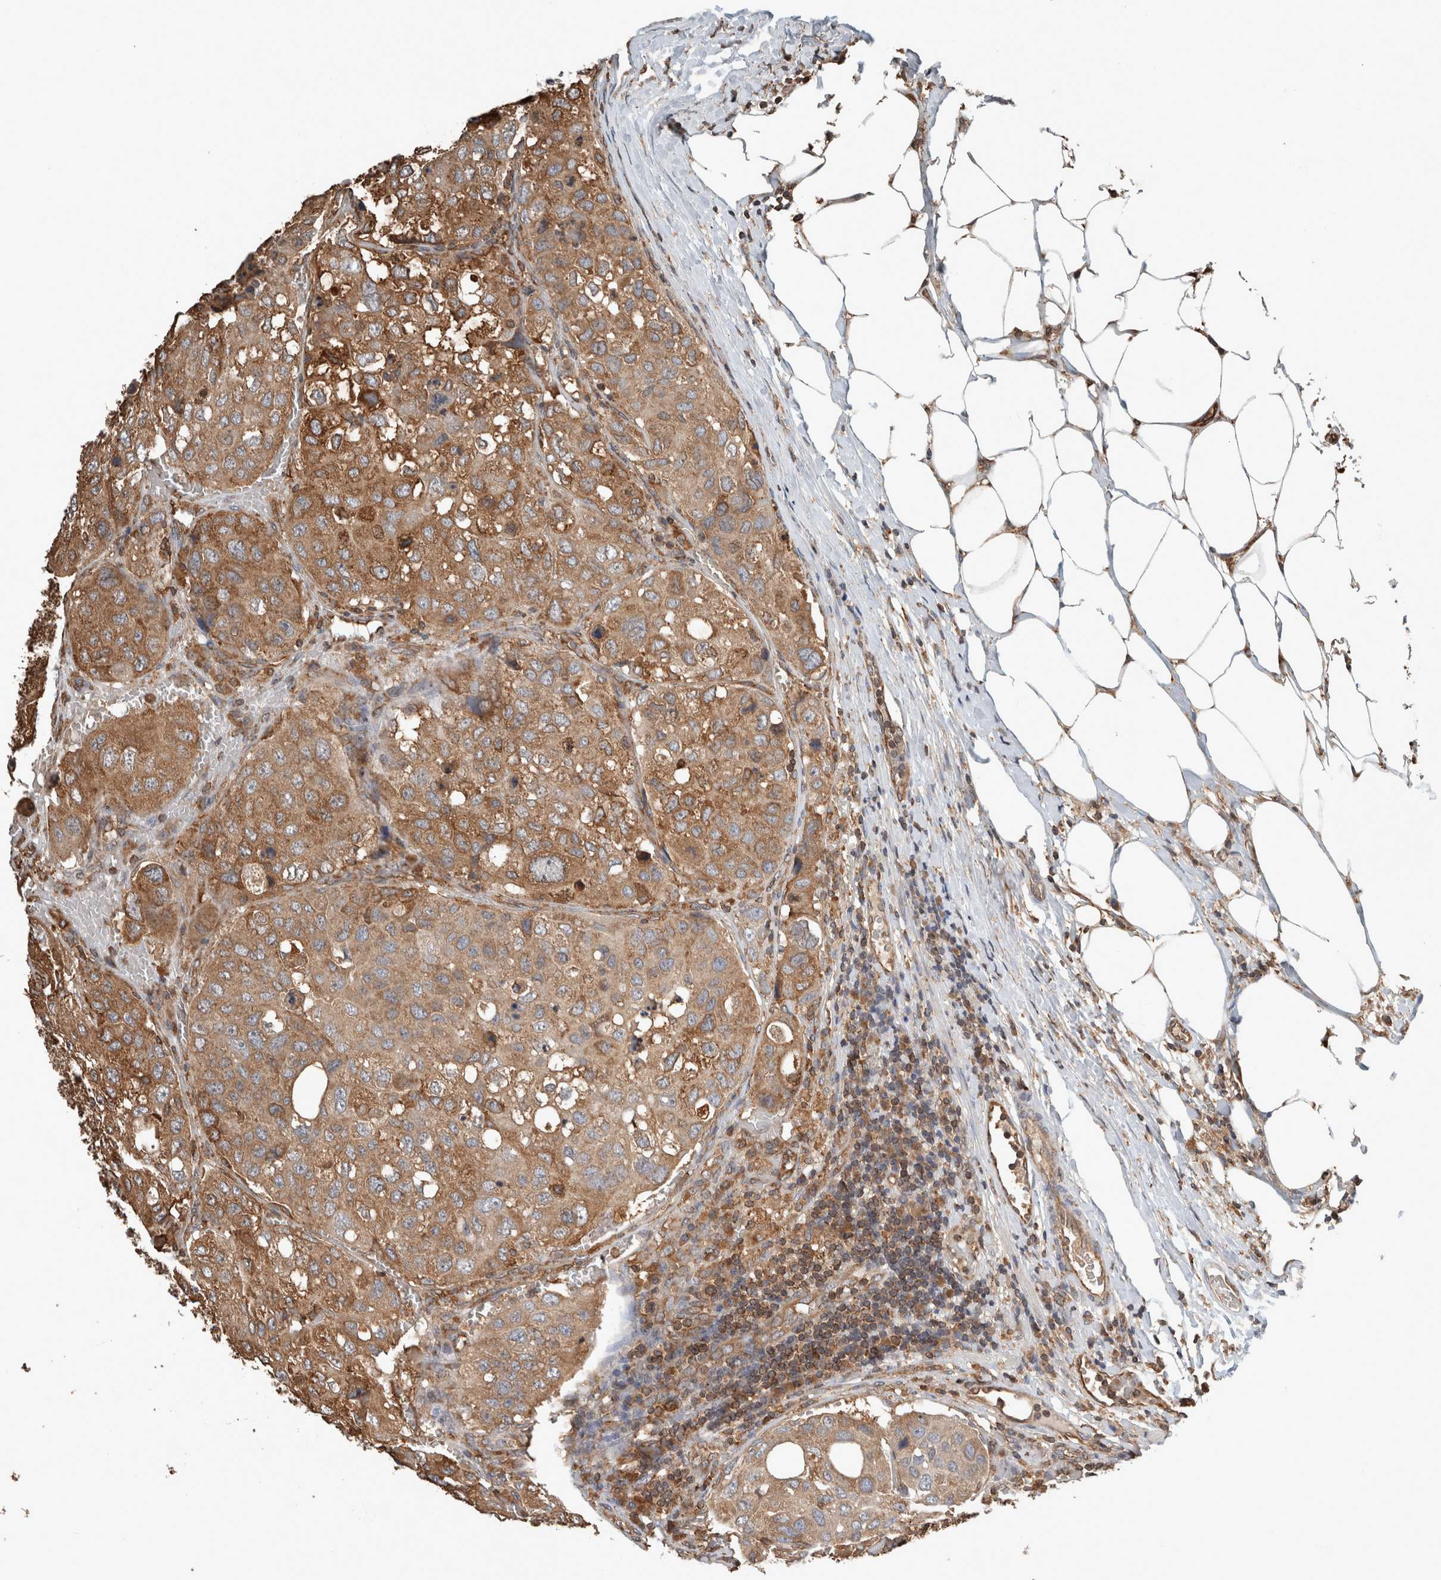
{"staining": {"intensity": "moderate", "quantity": ">75%", "location": "cytoplasmic/membranous"}, "tissue": "urothelial cancer", "cell_type": "Tumor cells", "image_type": "cancer", "snomed": [{"axis": "morphology", "description": "Urothelial carcinoma, High grade"}, {"axis": "topography", "description": "Lymph node"}, {"axis": "topography", "description": "Urinary bladder"}], "caption": "Tumor cells show medium levels of moderate cytoplasmic/membranous staining in about >75% of cells in human high-grade urothelial carcinoma.", "gene": "ERAP2", "patient": {"sex": "male", "age": 51}}